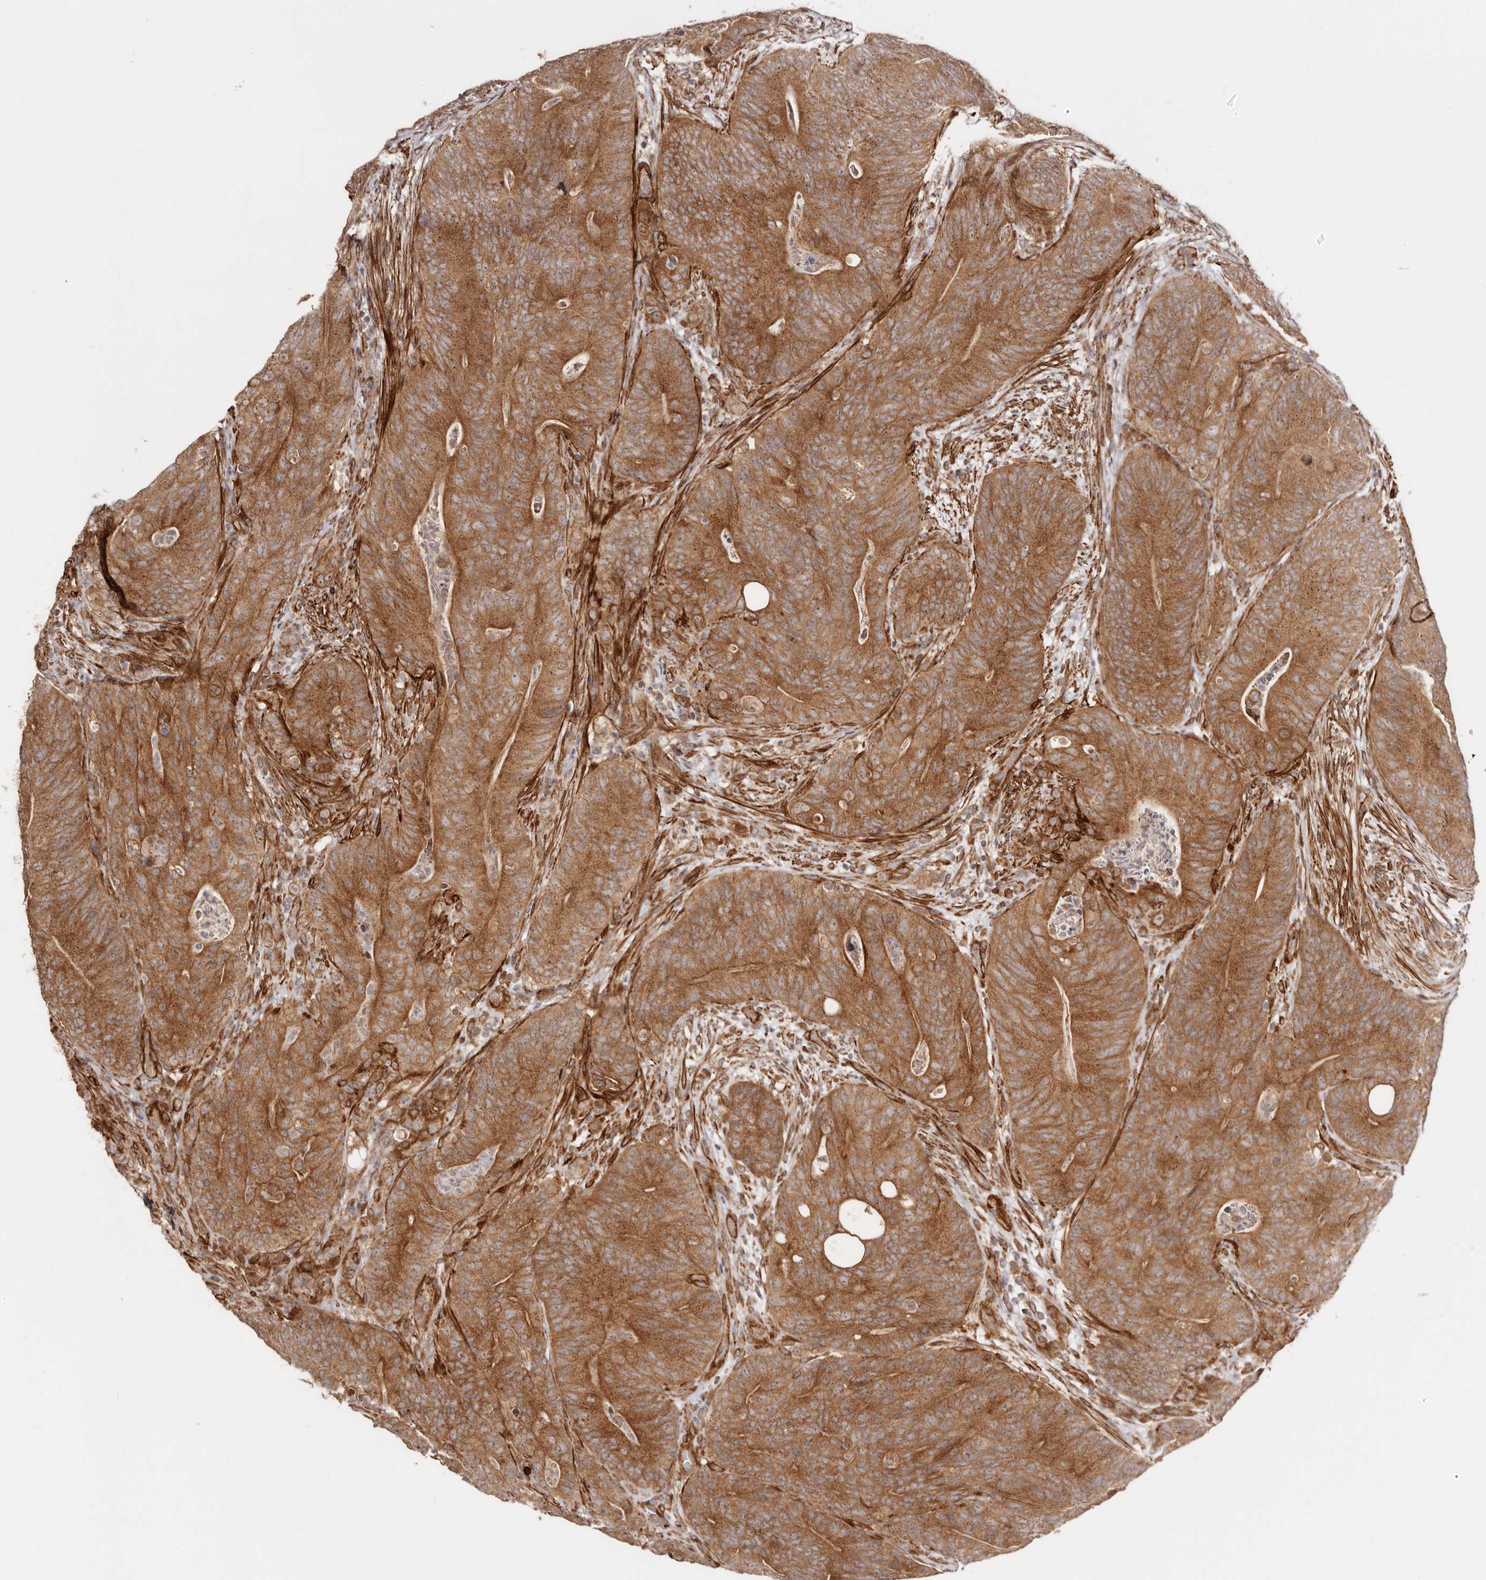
{"staining": {"intensity": "strong", "quantity": ">75%", "location": "cytoplasmic/membranous"}, "tissue": "colorectal cancer", "cell_type": "Tumor cells", "image_type": "cancer", "snomed": [{"axis": "morphology", "description": "Normal tissue, NOS"}, {"axis": "topography", "description": "Colon"}], "caption": "Immunohistochemical staining of human colorectal cancer exhibits high levels of strong cytoplasmic/membranous expression in approximately >75% of tumor cells.", "gene": "MICAL2", "patient": {"sex": "female", "age": 82}}